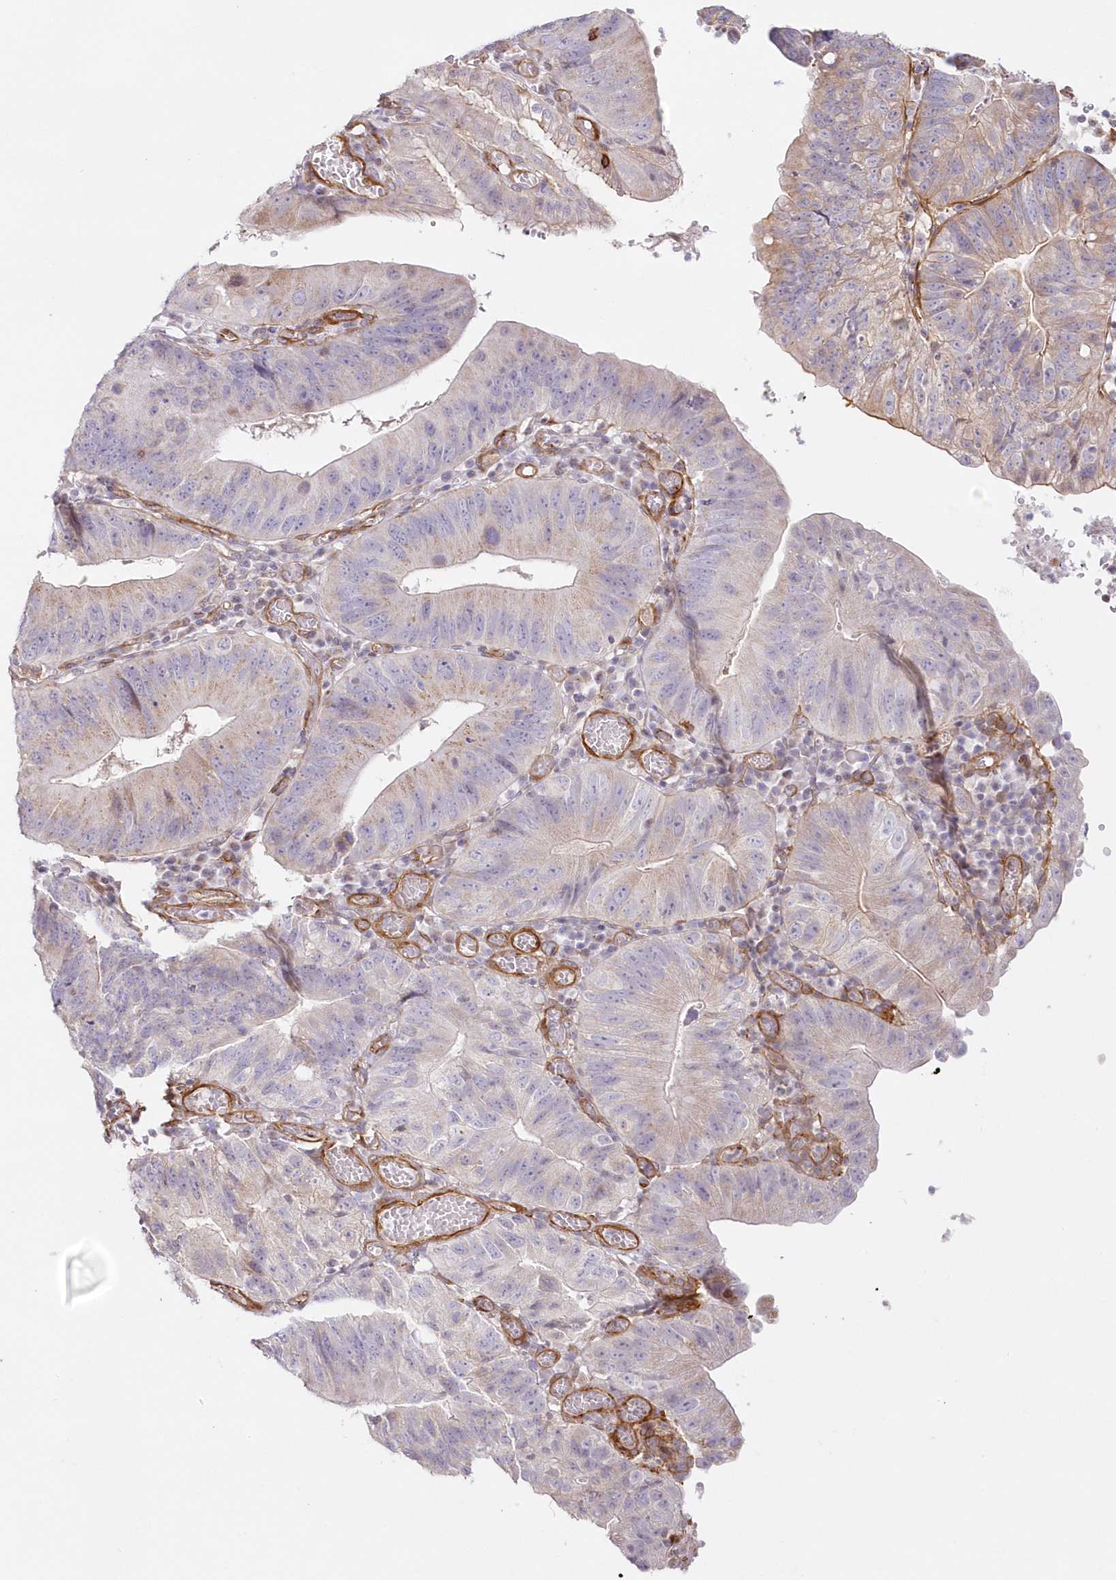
{"staining": {"intensity": "weak", "quantity": "<25%", "location": "cytoplasmic/membranous"}, "tissue": "stomach cancer", "cell_type": "Tumor cells", "image_type": "cancer", "snomed": [{"axis": "morphology", "description": "Adenocarcinoma, NOS"}, {"axis": "topography", "description": "Stomach"}], "caption": "The immunohistochemistry (IHC) micrograph has no significant expression in tumor cells of adenocarcinoma (stomach) tissue. Nuclei are stained in blue.", "gene": "AFAP1L2", "patient": {"sex": "male", "age": 59}}